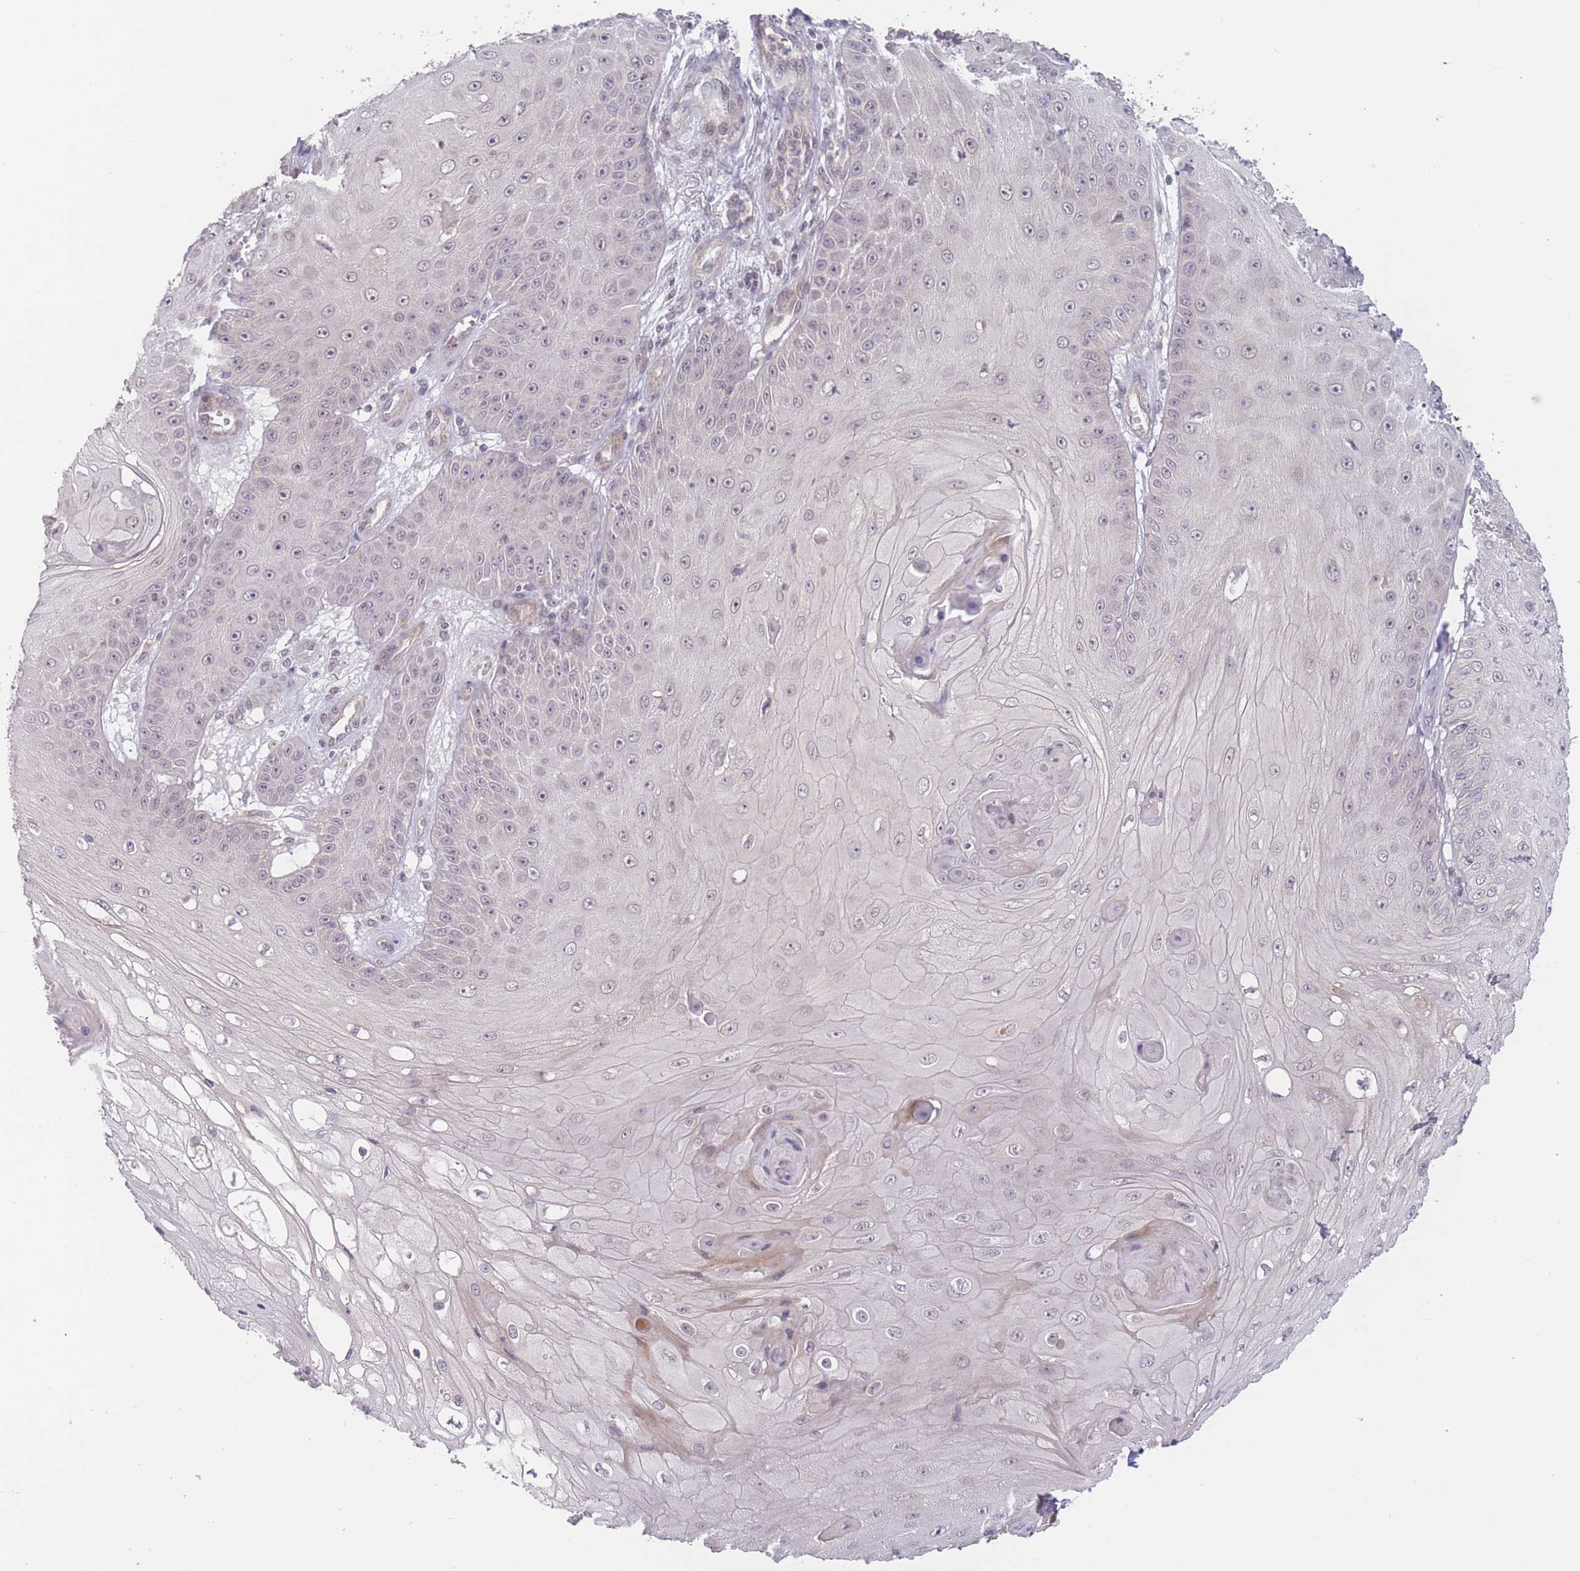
{"staining": {"intensity": "negative", "quantity": "none", "location": "none"}, "tissue": "skin cancer", "cell_type": "Tumor cells", "image_type": "cancer", "snomed": [{"axis": "morphology", "description": "Squamous cell carcinoma, NOS"}, {"axis": "topography", "description": "Skin"}], "caption": "Tumor cells are negative for brown protein staining in skin cancer.", "gene": "FUT5", "patient": {"sex": "male", "age": 70}}